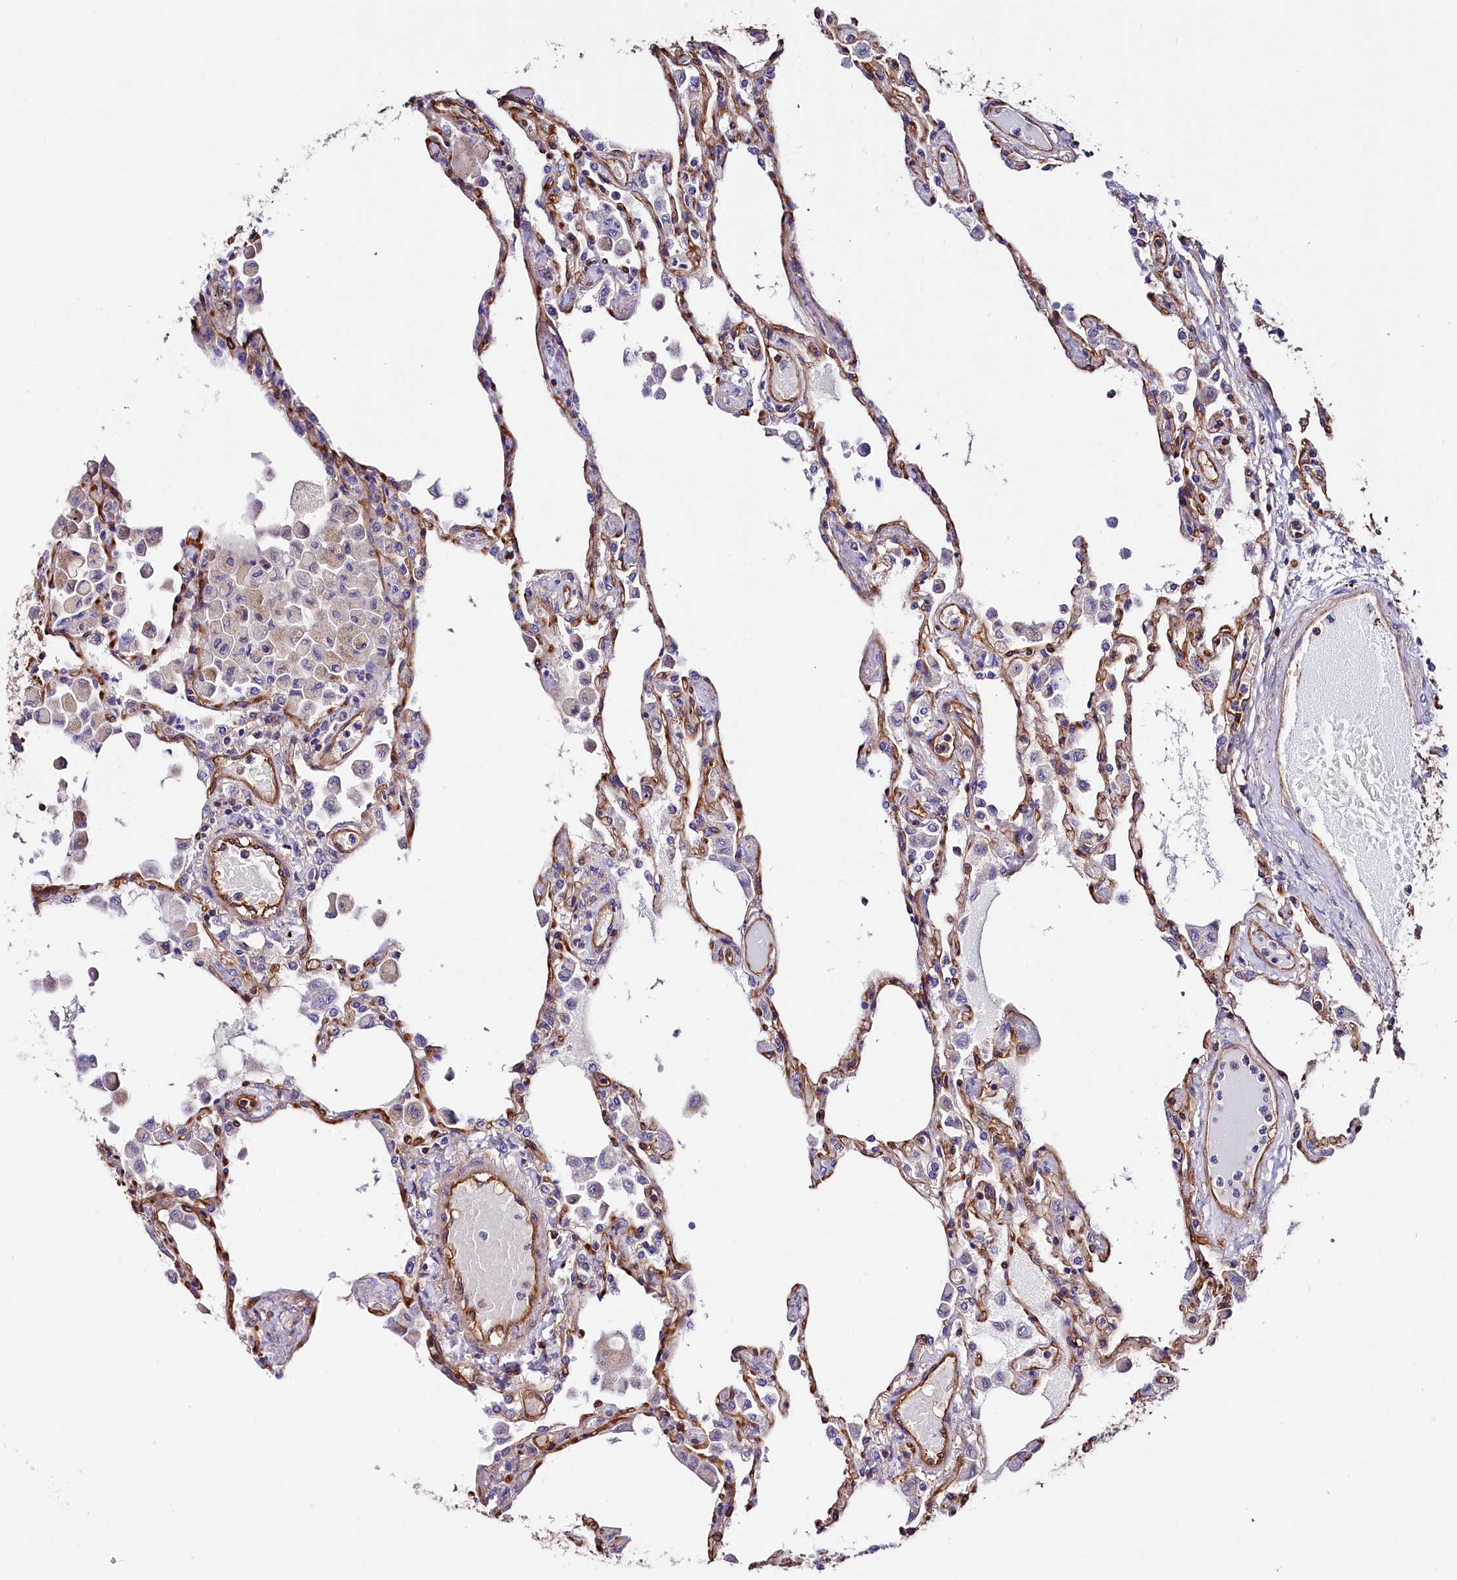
{"staining": {"intensity": "strong", "quantity": ">75%", "location": "cytoplasmic/membranous"}, "tissue": "lung", "cell_type": "Alveolar cells", "image_type": "normal", "snomed": [{"axis": "morphology", "description": "Normal tissue, NOS"}, {"axis": "topography", "description": "Bronchus"}, {"axis": "topography", "description": "Lung"}], "caption": "Lung stained with DAB (3,3'-diaminobenzidine) IHC displays high levels of strong cytoplasmic/membranous staining in about >75% of alveolar cells.", "gene": "ATP2B4", "patient": {"sex": "female", "age": 49}}